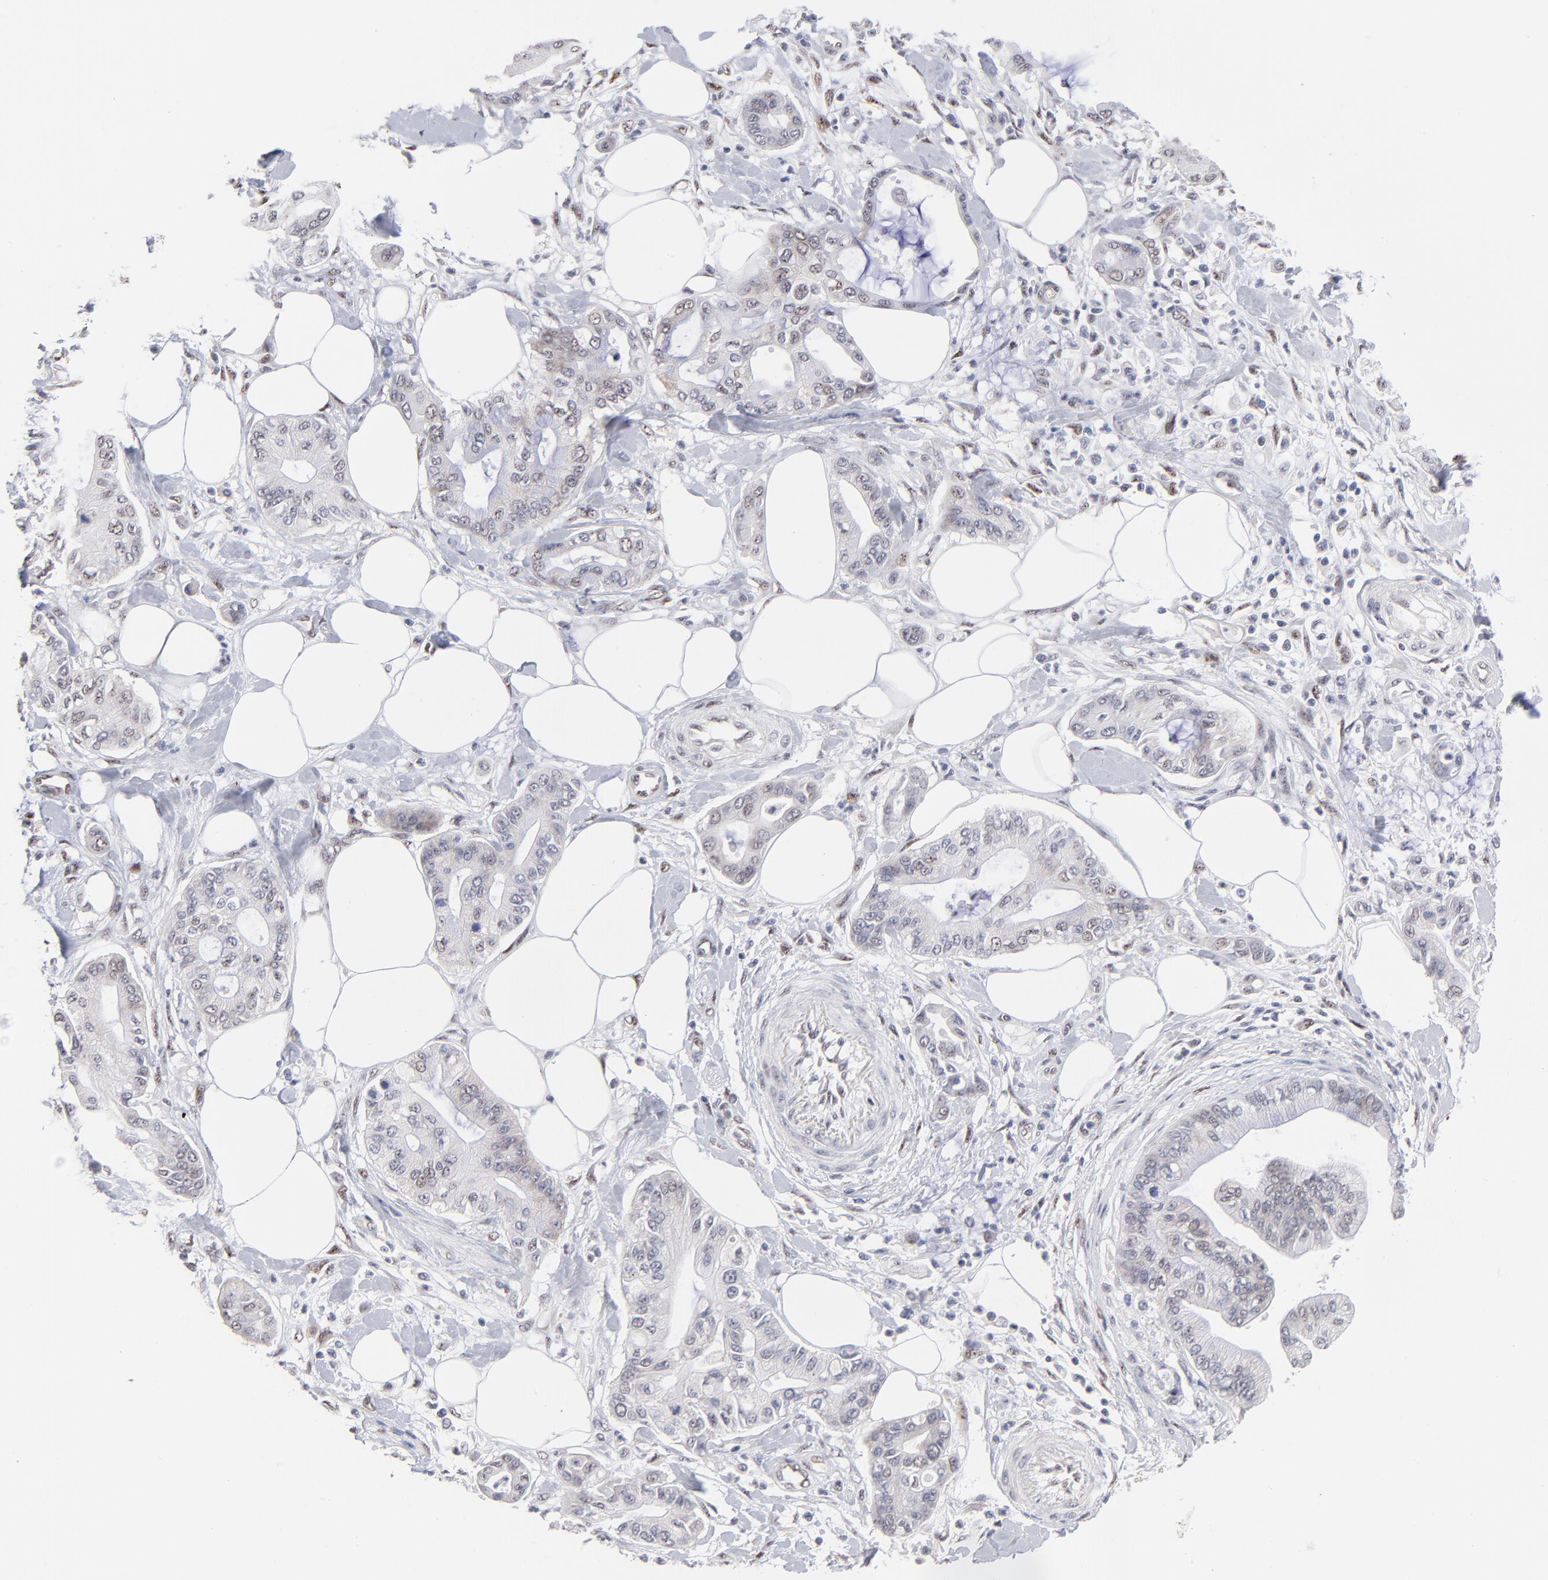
{"staining": {"intensity": "moderate", "quantity": "<25%", "location": "nuclear"}, "tissue": "pancreatic cancer", "cell_type": "Tumor cells", "image_type": "cancer", "snomed": [{"axis": "morphology", "description": "Adenocarcinoma, NOS"}, {"axis": "morphology", "description": "Adenocarcinoma, metastatic, NOS"}, {"axis": "topography", "description": "Lymph node"}, {"axis": "topography", "description": "Pancreas"}, {"axis": "topography", "description": "Duodenum"}], "caption": "This image exhibits metastatic adenocarcinoma (pancreatic) stained with immunohistochemistry to label a protein in brown. The nuclear of tumor cells show moderate positivity for the protein. Nuclei are counter-stained blue.", "gene": "STAT3", "patient": {"sex": "female", "age": 64}}